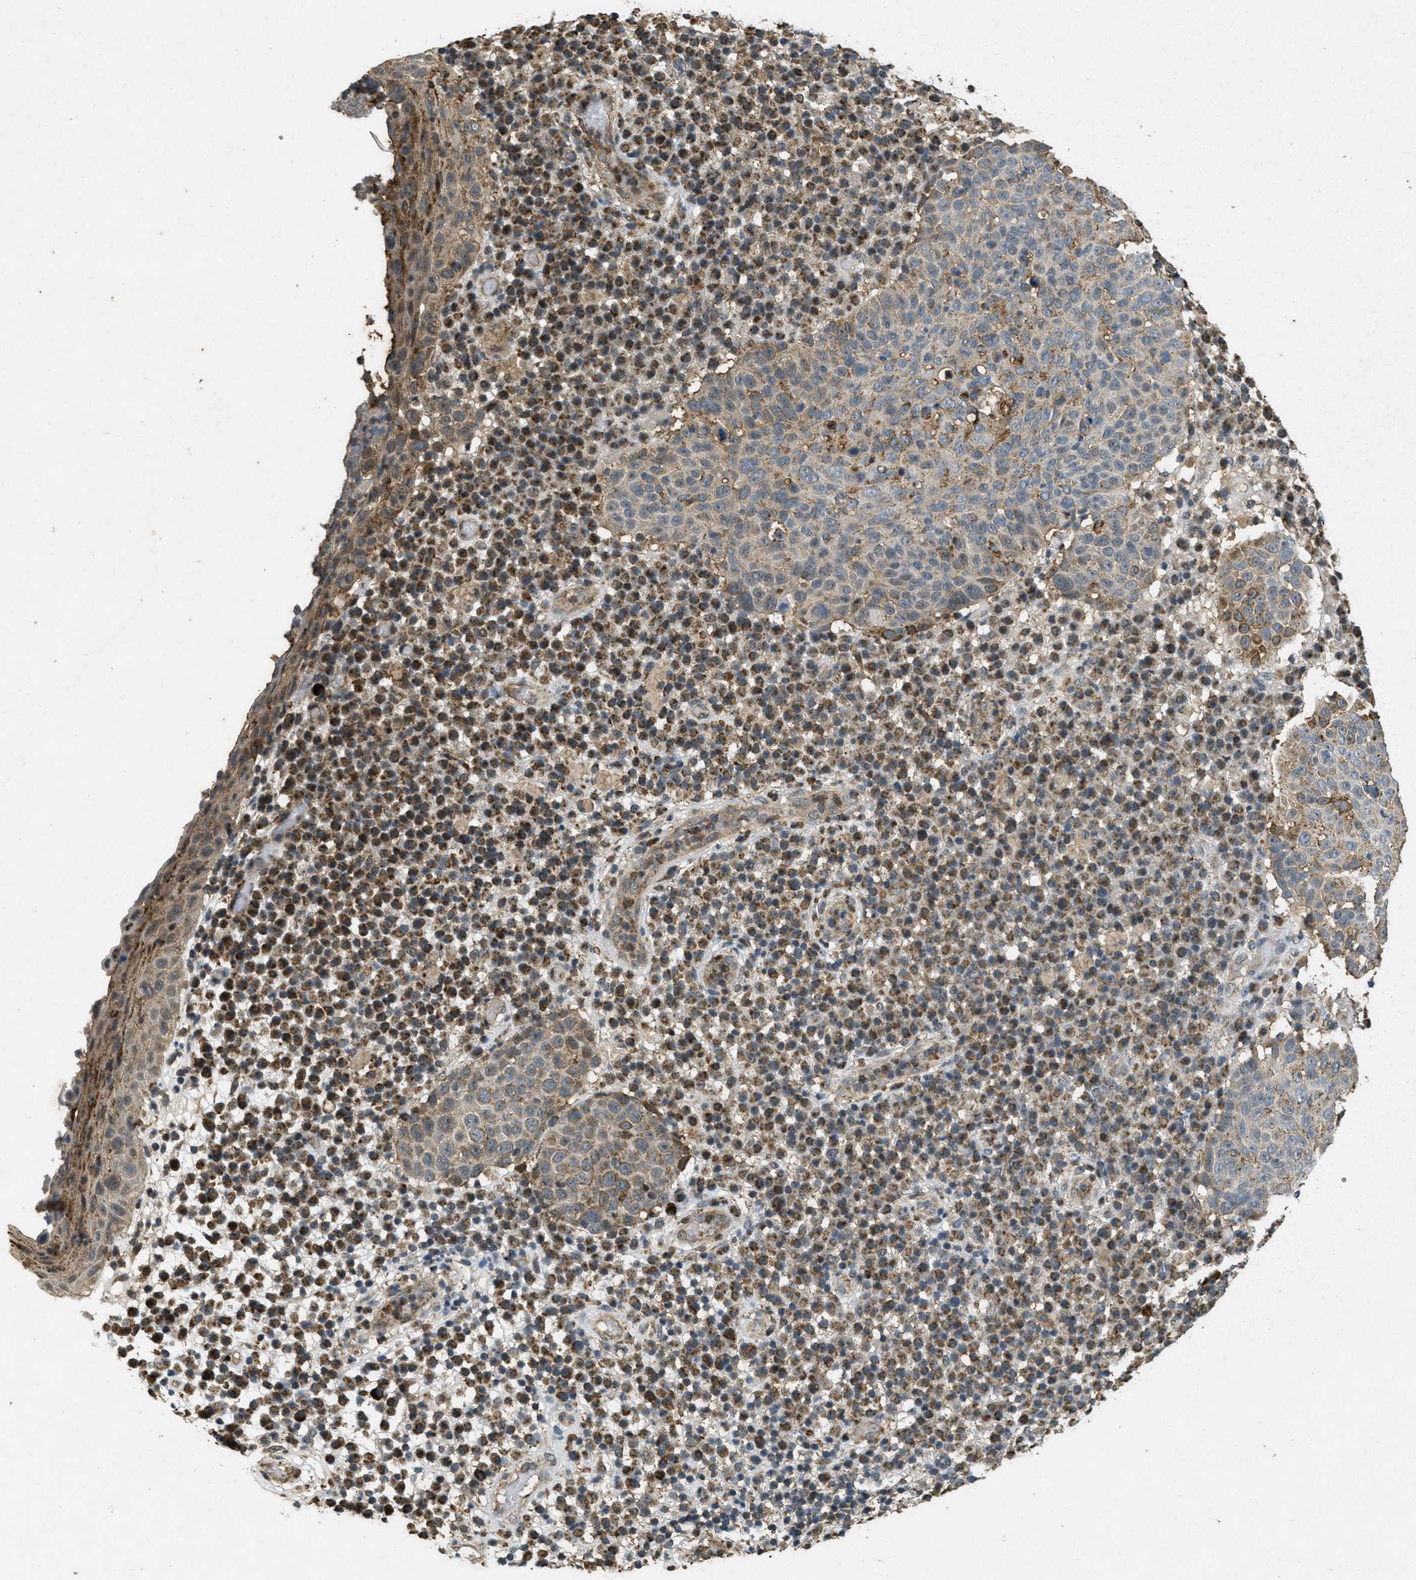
{"staining": {"intensity": "moderate", "quantity": "25%-75%", "location": "cytoplasmic/membranous"}, "tissue": "skin cancer", "cell_type": "Tumor cells", "image_type": "cancer", "snomed": [{"axis": "morphology", "description": "Squamous cell carcinoma in situ, NOS"}, {"axis": "morphology", "description": "Squamous cell carcinoma, NOS"}, {"axis": "topography", "description": "Skin"}], "caption": "Human skin cancer (squamous cell carcinoma) stained with a brown dye shows moderate cytoplasmic/membranous positive expression in approximately 25%-75% of tumor cells.", "gene": "PPP1R15A", "patient": {"sex": "male", "age": 93}}